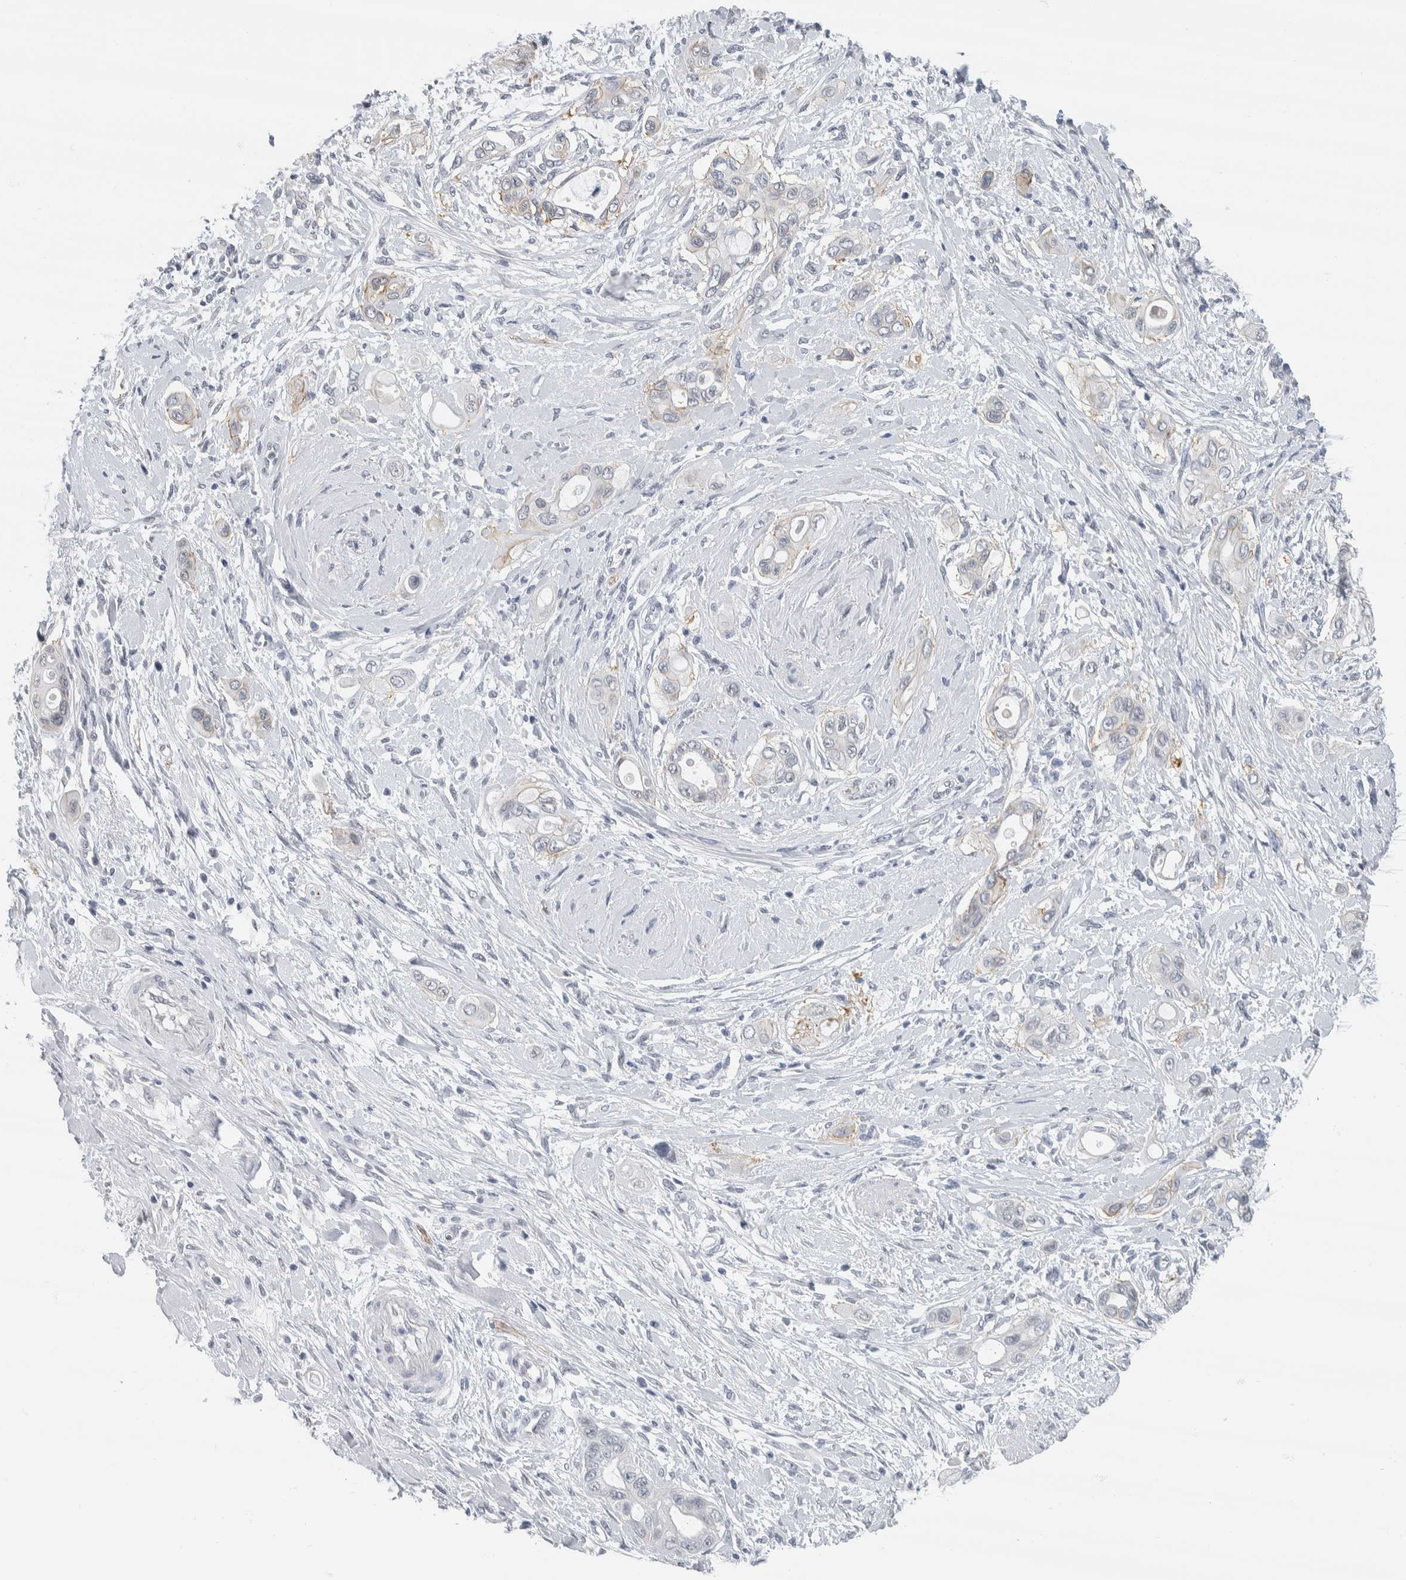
{"staining": {"intensity": "weak", "quantity": "<25%", "location": "cytoplasmic/membranous"}, "tissue": "pancreatic cancer", "cell_type": "Tumor cells", "image_type": "cancer", "snomed": [{"axis": "morphology", "description": "Adenocarcinoma, NOS"}, {"axis": "topography", "description": "Pancreas"}], "caption": "Immunohistochemical staining of human pancreatic cancer (adenocarcinoma) exhibits no significant staining in tumor cells. Brightfield microscopy of immunohistochemistry (IHC) stained with DAB (3,3'-diaminobenzidine) (brown) and hematoxylin (blue), captured at high magnification.", "gene": "NEFM", "patient": {"sex": "male", "age": 59}}